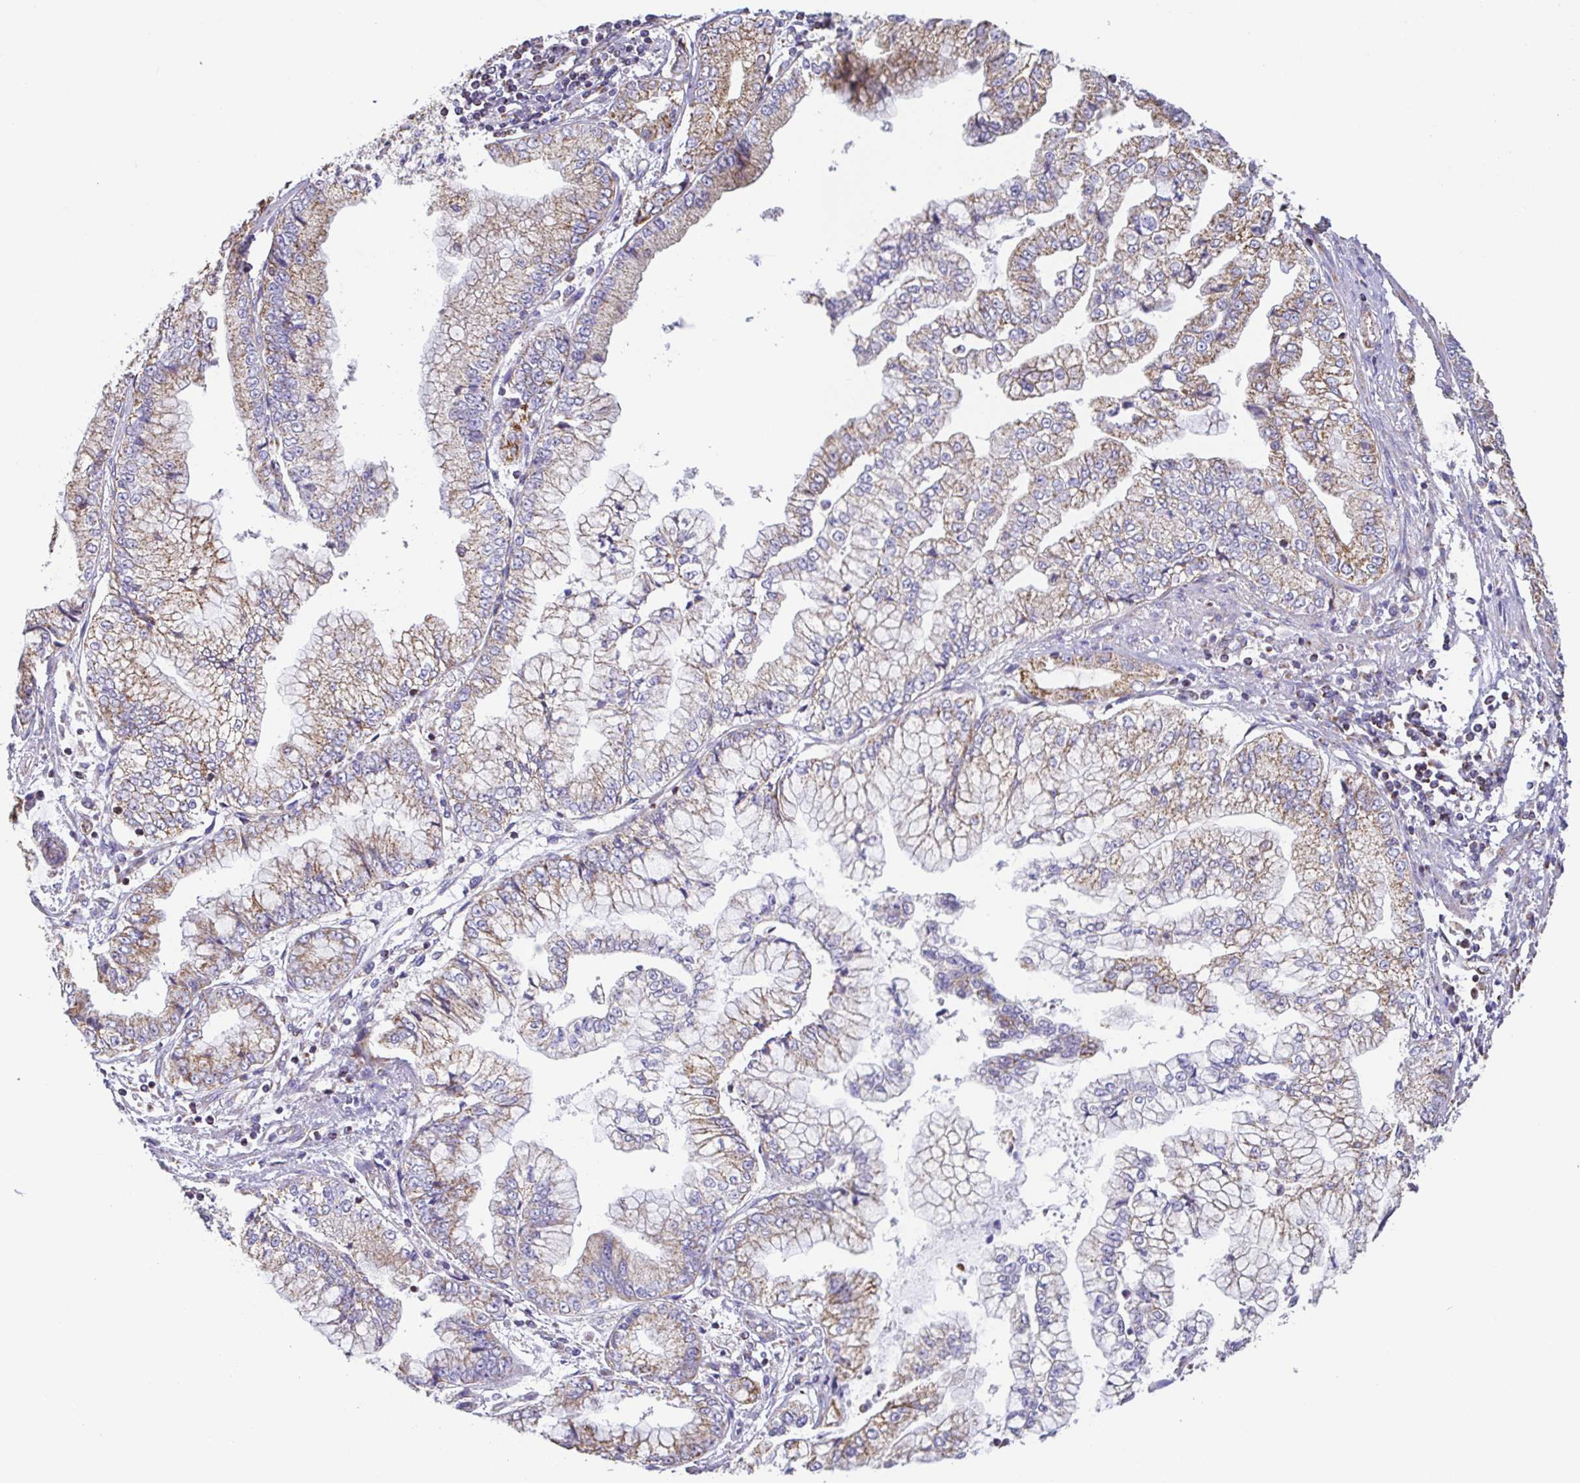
{"staining": {"intensity": "weak", "quantity": ">75%", "location": "cytoplasmic/membranous"}, "tissue": "stomach cancer", "cell_type": "Tumor cells", "image_type": "cancer", "snomed": [{"axis": "morphology", "description": "Adenocarcinoma, NOS"}, {"axis": "topography", "description": "Stomach, upper"}], "caption": "The micrograph shows a brown stain indicating the presence of a protein in the cytoplasmic/membranous of tumor cells in stomach cancer.", "gene": "GINM1", "patient": {"sex": "female", "age": 74}}